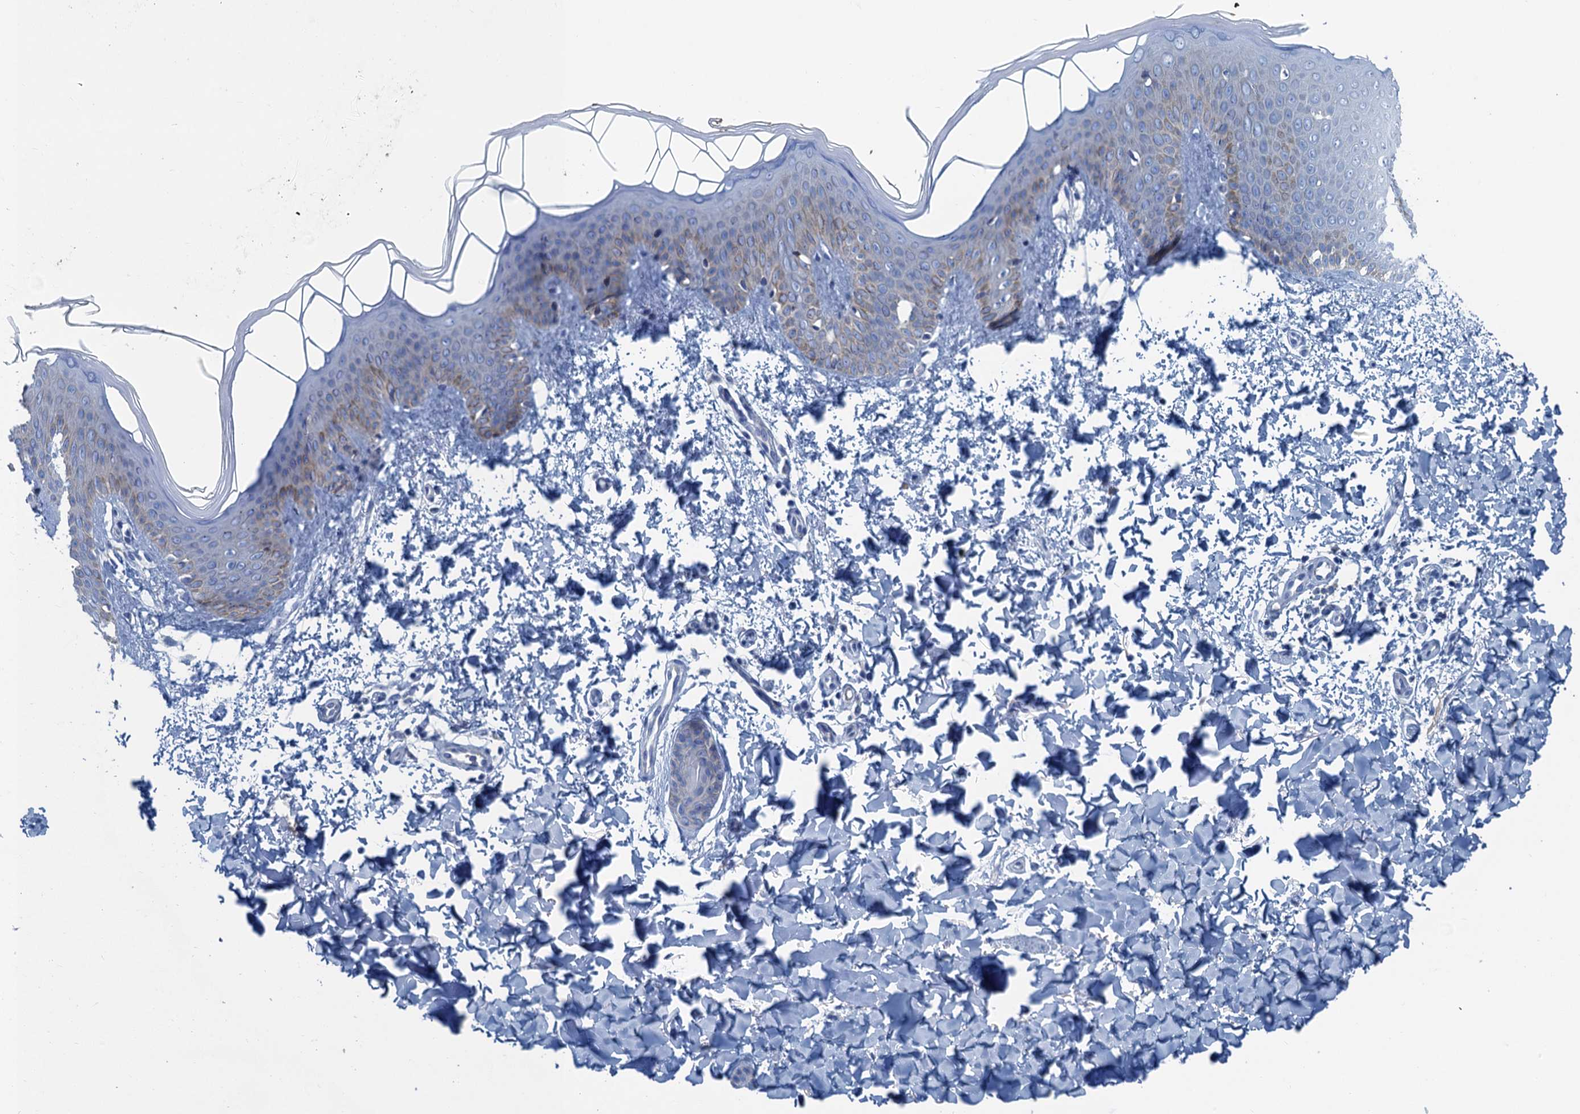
{"staining": {"intensity": "negative", "quantity": "none", "location": "none"}, "tissue": "skin", "cell_type": "Fibroblasts", "image_type": "normal", "snomed": [{"axis": "morphology", "description": "Normal tissue, NOS"}, {"axis": "topography", "description": "Skin"}], "caption": "Normal skin was stained to show a protein in brown. There is no significant expression in fibroblasts. (Stains: DAB (3,3'-diaminobenzidine) IHC with hematoxylin counter stain, Microscopy: brightfield microscopy at high magnification).", "gene": "MYADML2", "patient": {"sex": "male", "age": 36}}